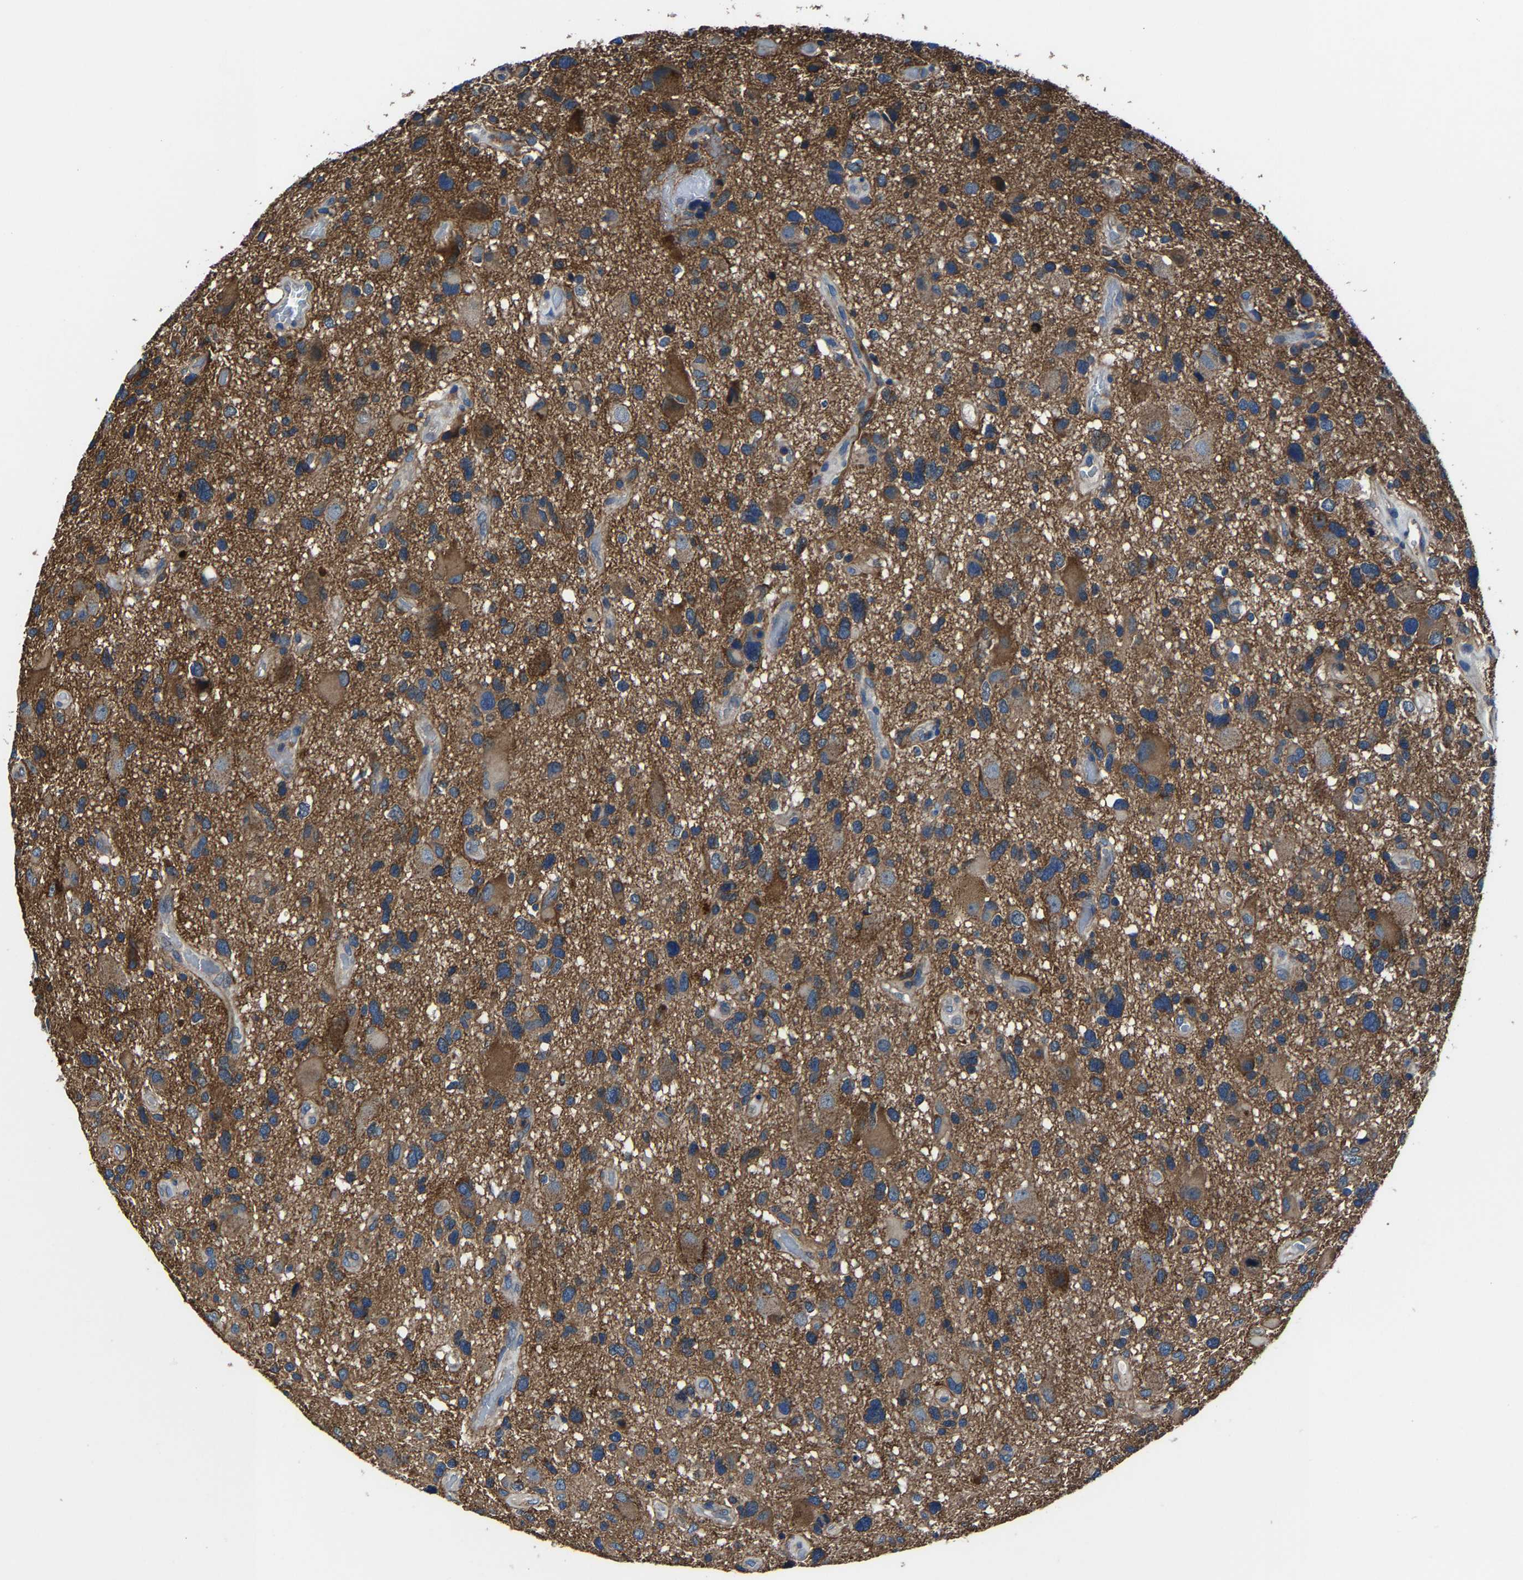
{"staining": {"intensity": "moderate", "quantity": ">75%", "location": "cytoplasmic/membranous"}, "tissue": "glioma", "cell_type": "Tumor cells", "image_type": "cancer", "snomed": [{"axis": "morphology", "description": "Glioma, malignant, High grade"}, {"axis": "topography", "description": "Brain"}], "caption": "Protein expression analysis of human malignant high-grade glioma reveals moderate cytoplasmic/membranous expression in about >75% of tumor cells. Nuclei are stained in blue.", "gene": "KIAA1958", "patient": {"sex": "male", "age": 33}}